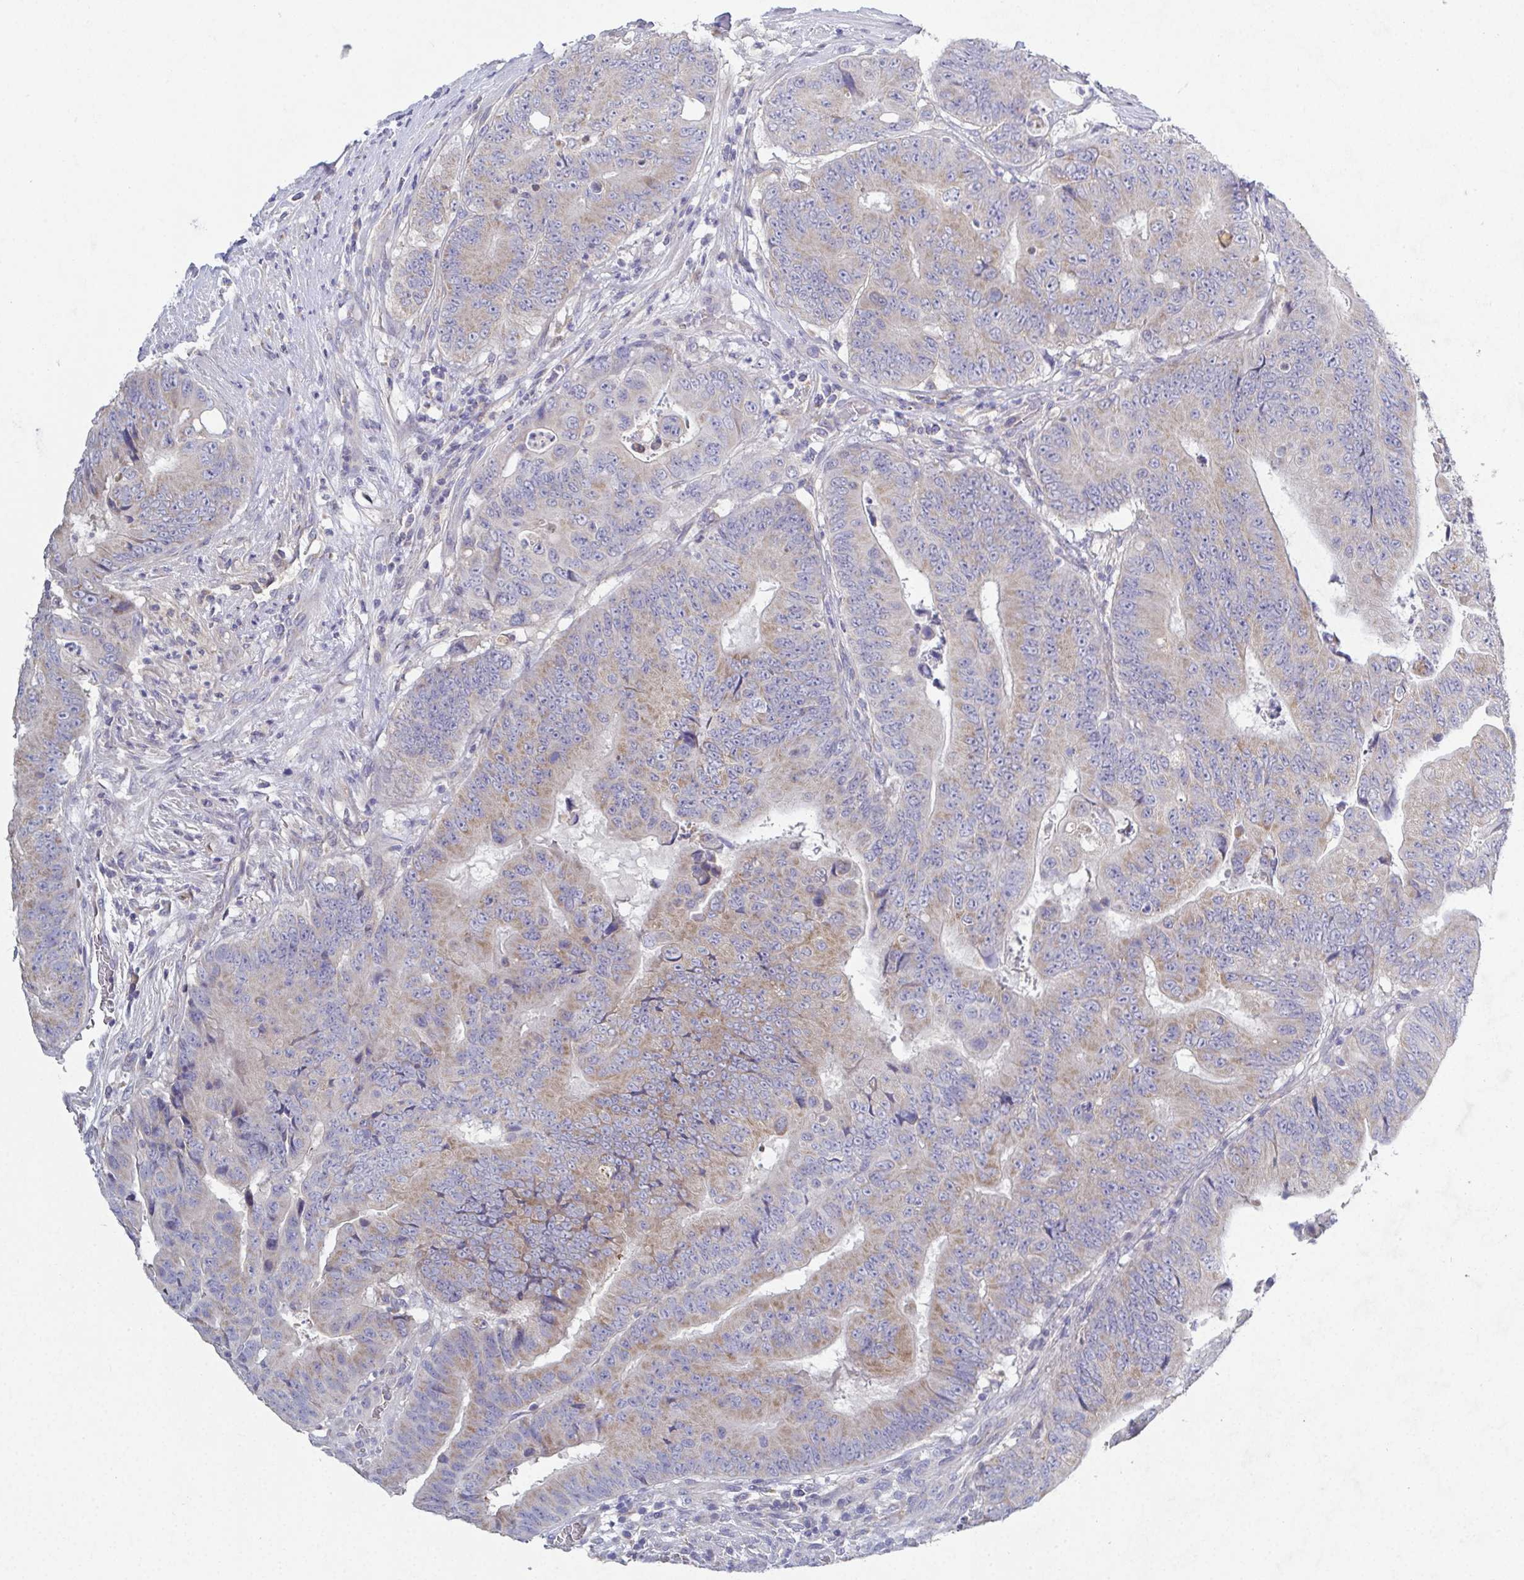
{"staining": {"intensity": "weak", "quantity": "25%-75%", "location": "cytoplasmic/membranous"}, "tissue": "colorectal cancer", "cell_type": "Tumor cells", "image_type": "cancer", "snomed": [{"axis": "morphology", "description": "Adenocarcinoma, NOS"}, {"axis": "topography", "description": "Colon"}], "caption": "DAB immunohistochemical staining of human colorectal cancer shows weak cytoplasmic/membranous protein staining in approximately 25%-75% of tumor cells.", "gene": "GALNT13", "patient": {"sex": "female", "age": 48}}